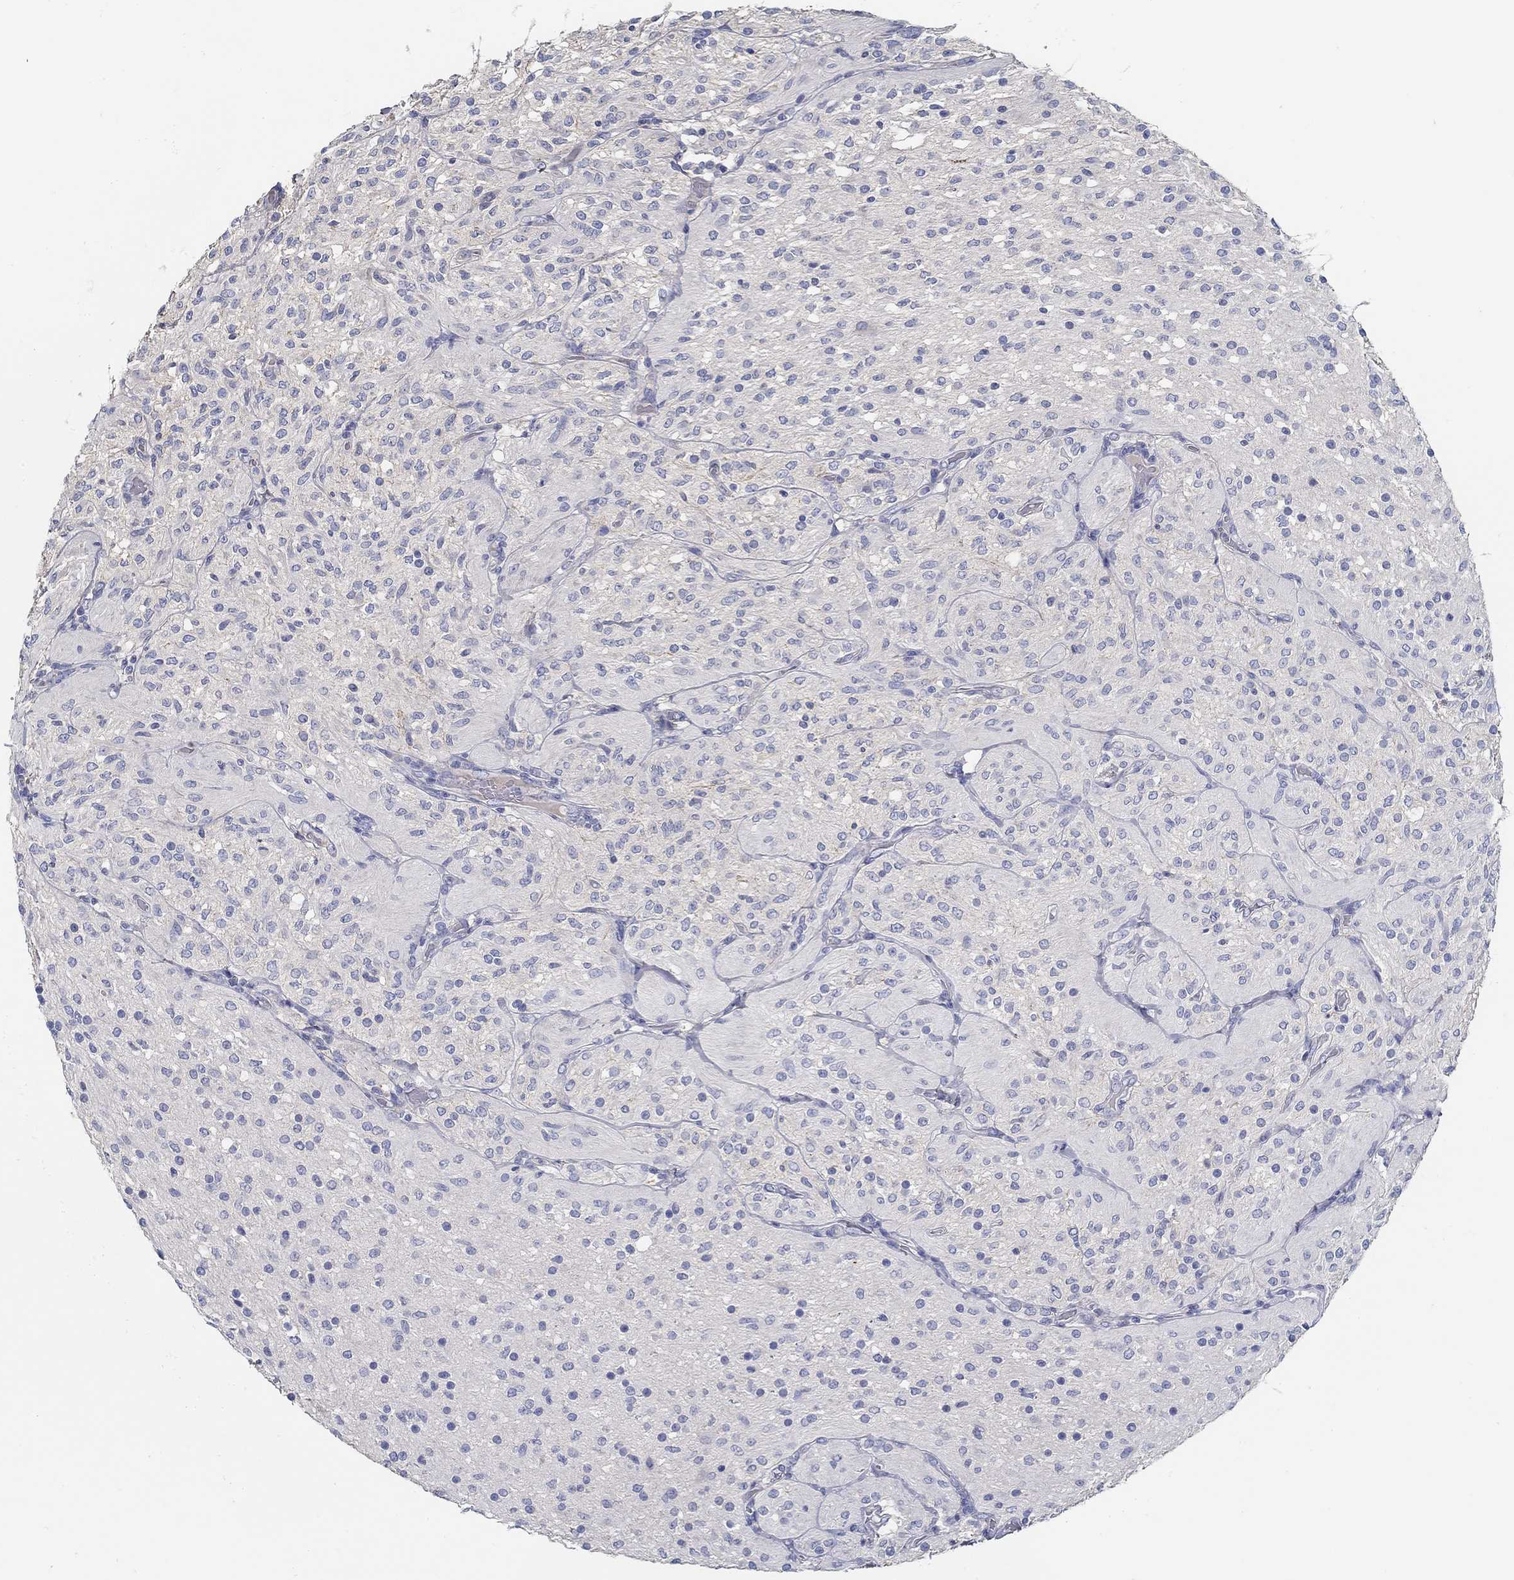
{"staining": {"intensity": "negative", "quantity": "none", "location": "none"}, "tissue": "glioma", "cell_type": "Tumor cells", "image_type": "cancer", "snomed": [{"axis": "morphology", "description": "Glioma, malignant, Low grade"}, {"axis": "topography", "description": "Brain"}], "caption": "The immunohistochemistry (IHC) photomicrograph has no significant positivity in tumor cells of glioma tissue.", "gene": "TGFBI", "patient": {"sex": "male", "age": 3}}